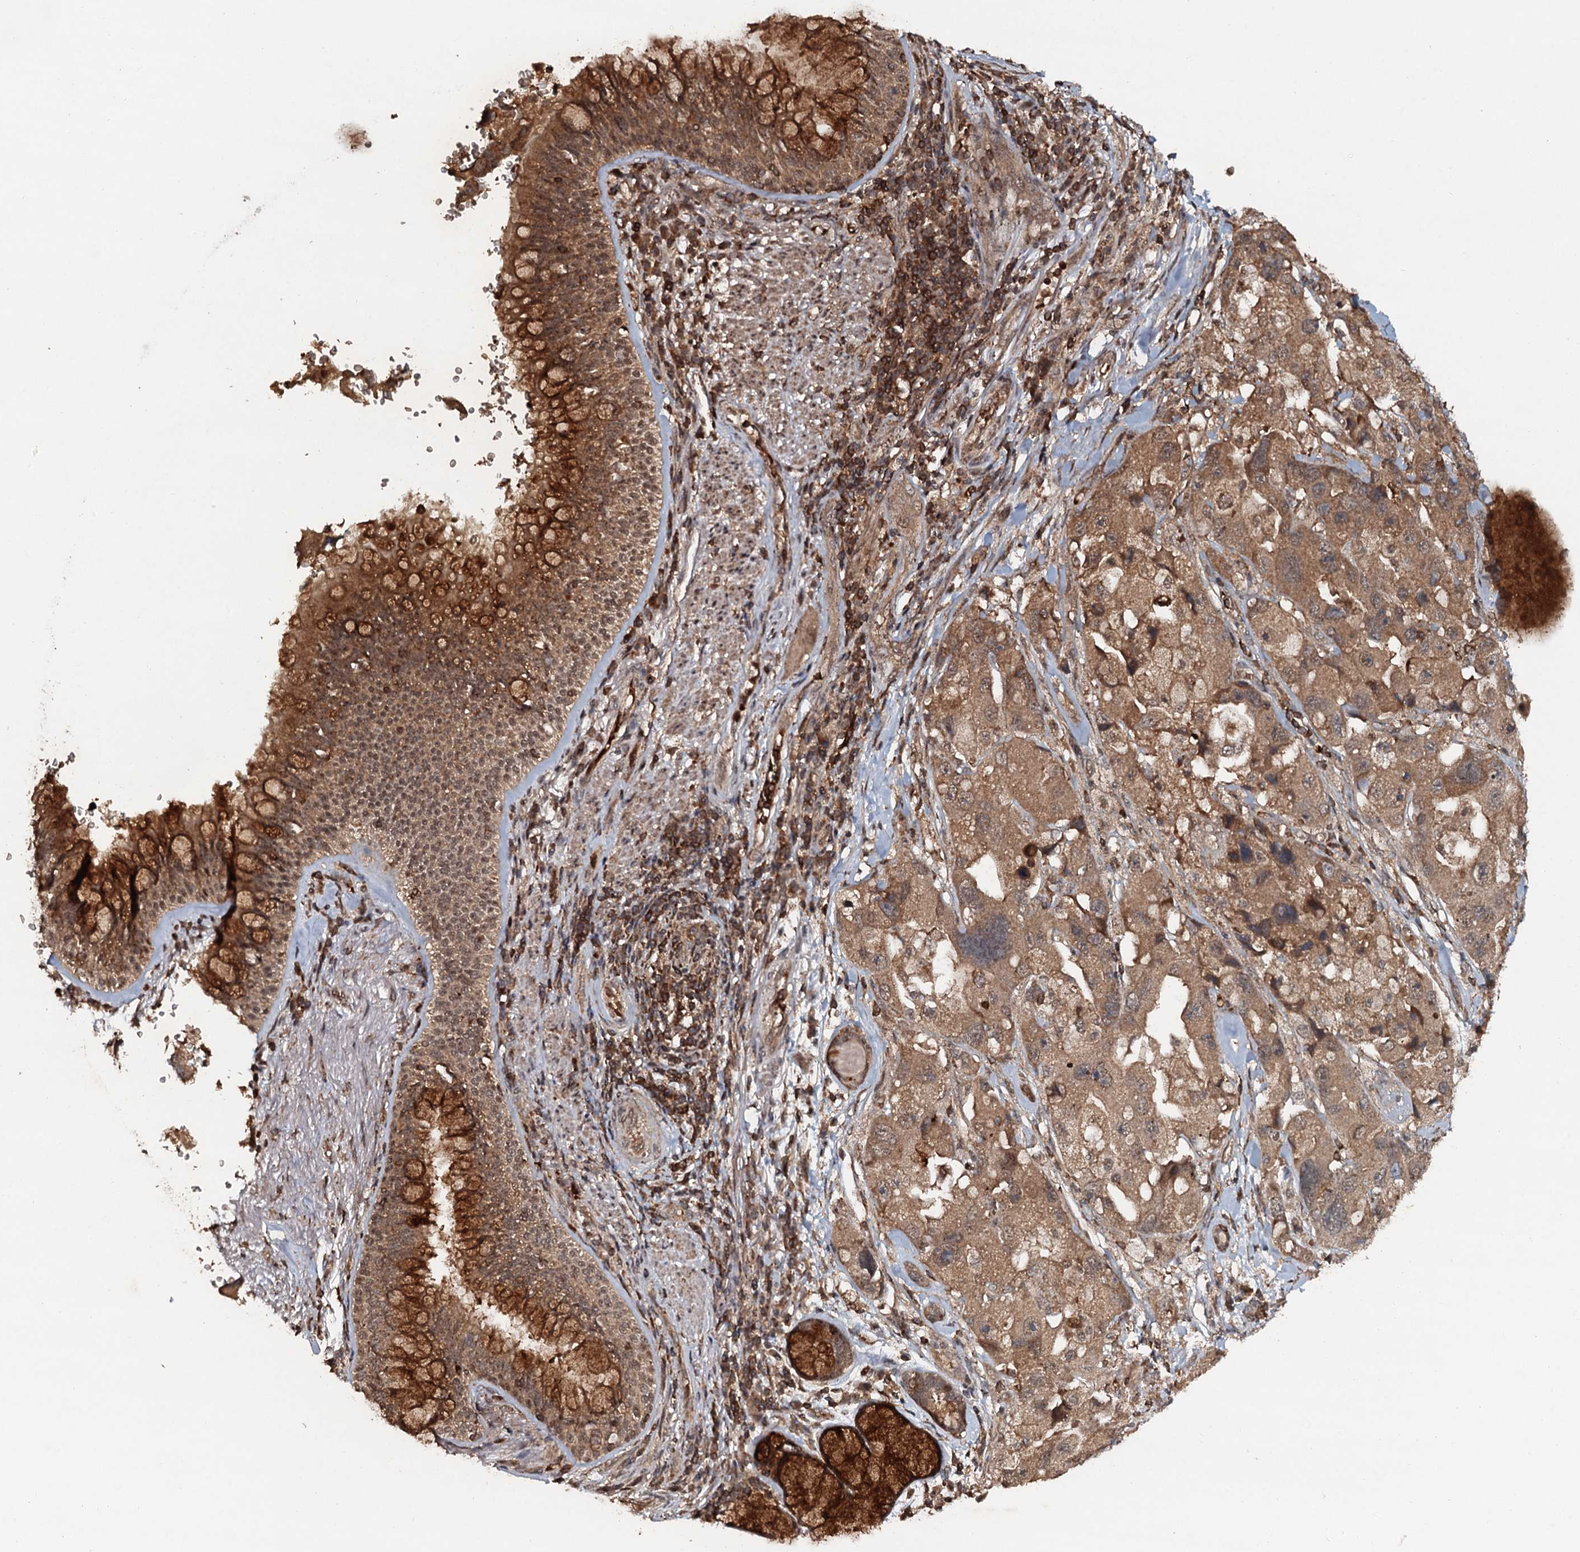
{"staining": {"intensity": "moderate", "quantity": ">75%", "location": "cytoplasmic/membranous"}, "tissue": "lung cancer", "cell_type": "Tumor cells", "image_type": "cancer", "snomed": [{"axis": "morphology", "description": "Adenocarcinoma, NOS"}, {"axis": "topography", "description": "Lung"}], "caption": "A brown stain shows moderate cytoplasmic/membranous expression of a protein in adenocarcinoma (lung) tumor cells. (DAB (3,3'-diaminobenzidine) = brown stain, brightfield microscopy at high magnification).", "gene": "ADGRG3", "patient": {"sex": "female", "age": 54}}